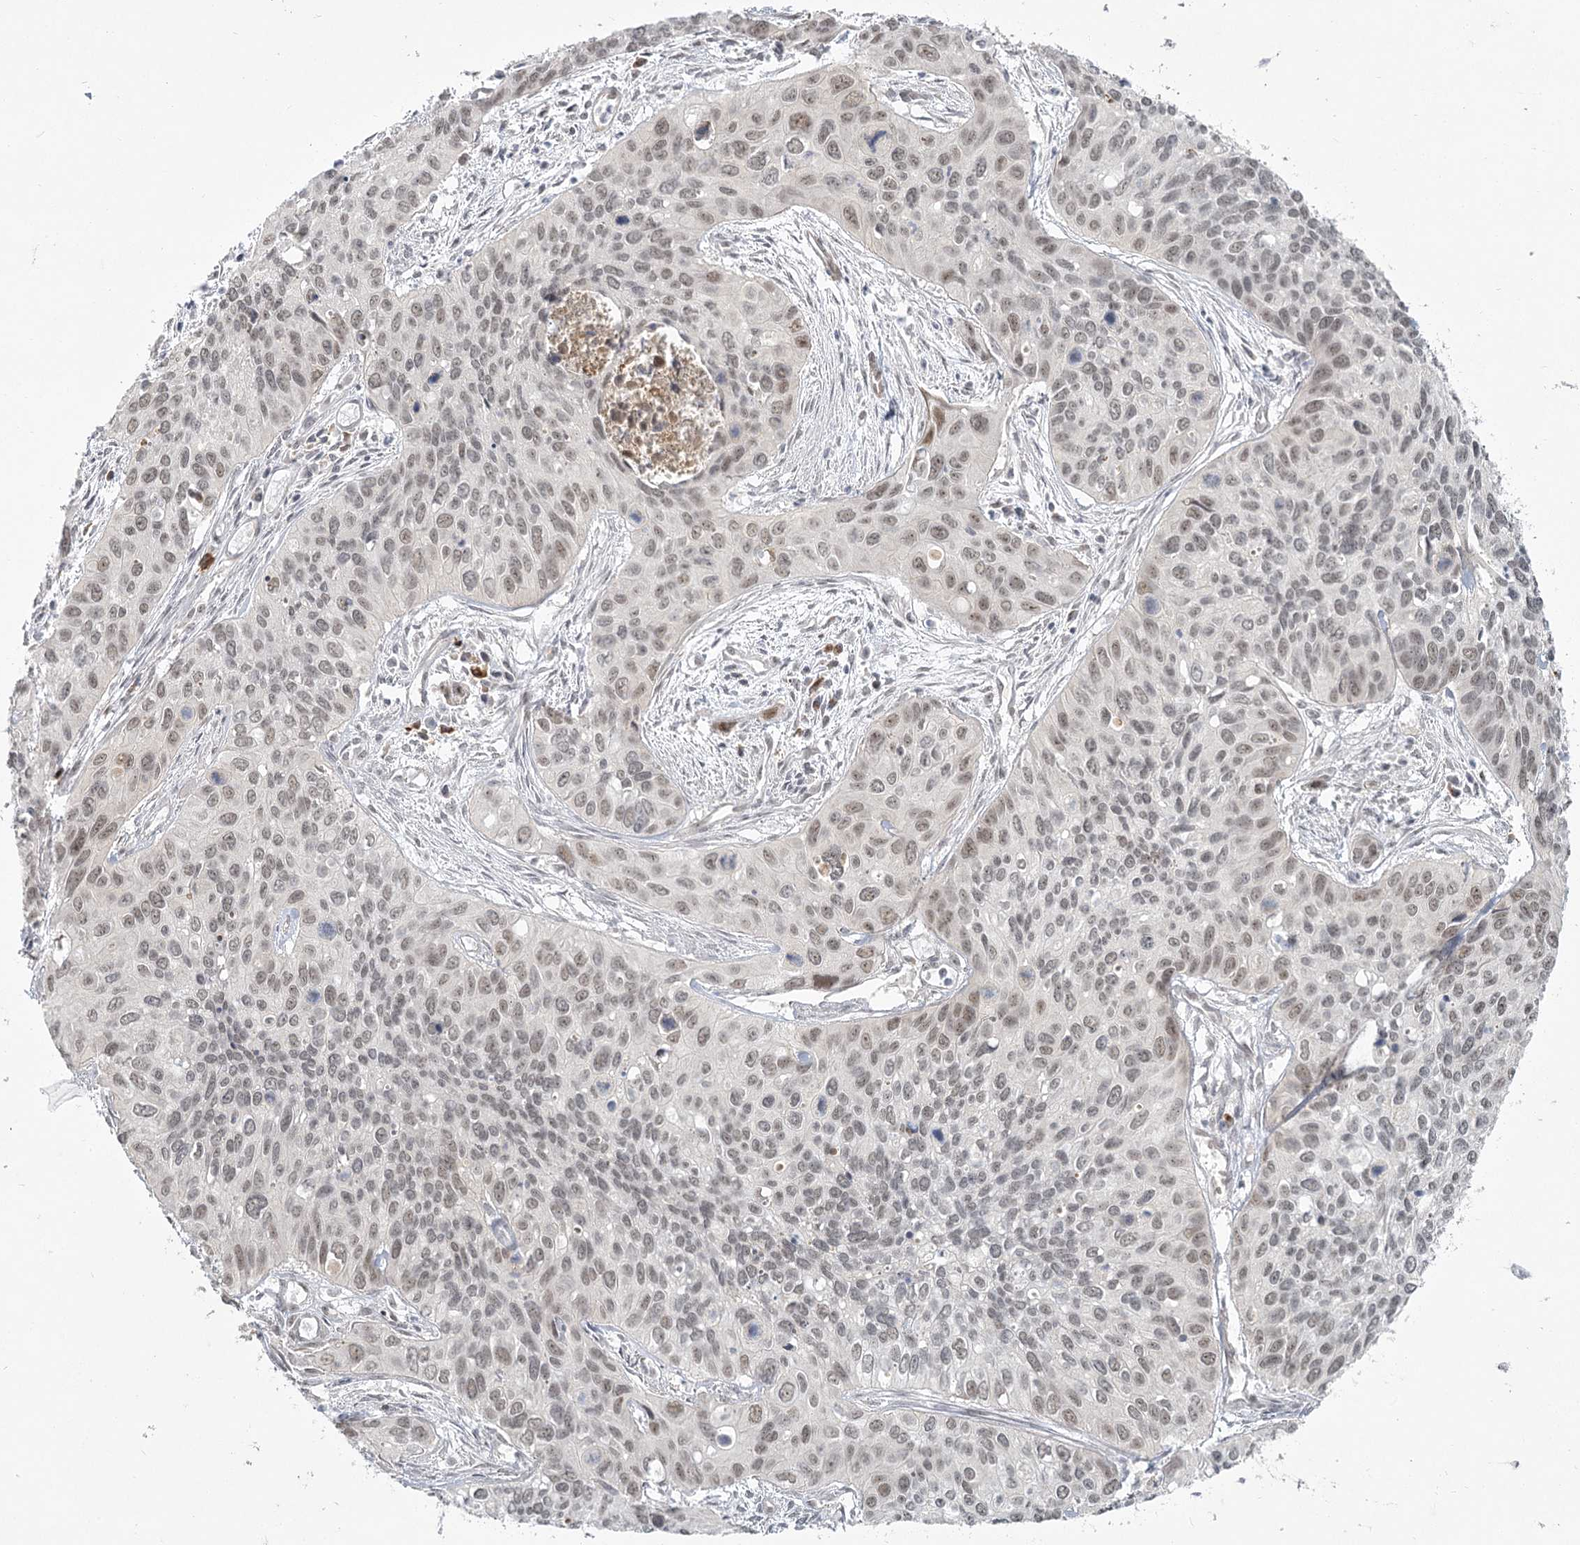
{"staining": {"intensity": "moderate", "quantity": ">75%", "location": "nuclear"}, "tissue": "cervical cancer", "cell_type": "Tumor cells", "image_type": "cancer", "snomed": [{"axis": "morphology", "description": "Squamous cell carcinoma, NOS"}, {"axis": "topography", "description": "Cervix"}], "caption": "Moderate nuclear positivity is seen in approximately >75% of tumor cells in cervical cancer (squamous cell carcinoma).", "gene": "EXOSC7", "patient": {"sex": "female", "age": 55}}